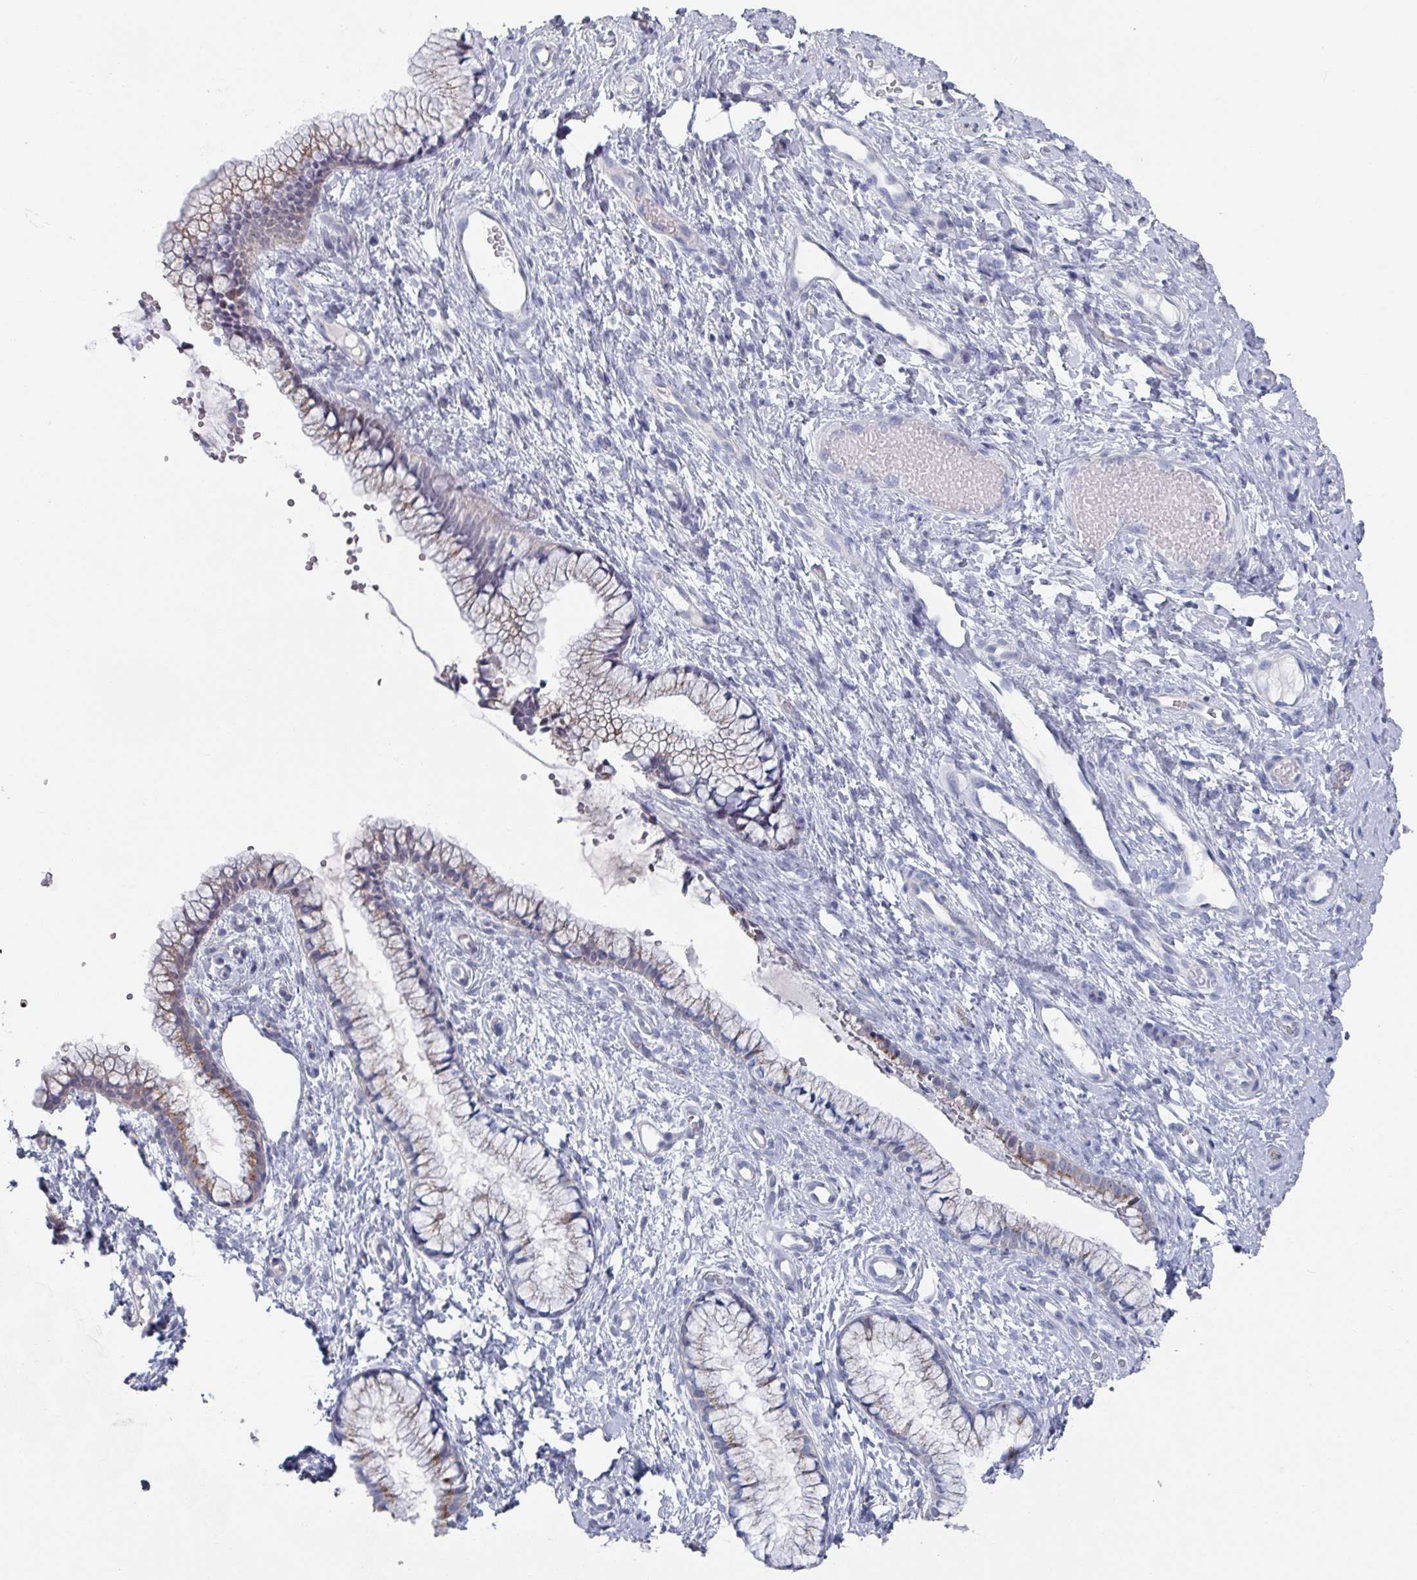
{"staining": {"intensity": "moderate", "quantity": "25%-75%", "location": "cytoplasmic/membranous"}, "tissue": "cervix", "cell_type": "Glandular cells", "image_type": "normal", "snomed": [{"axis": "morphology", "description": "Normal tissue, NOS"}, {"axis": "topography", "description": "Cervix"}], "caption": "Glandular cells demonstrate medium levels of moderate cytoplasmic/membranous staining in about 25%-75% of cells in normal human cervix. (DAB (3,3'-diaminobenzidine) IHC, brown staining for protein, blue staining for nuclei).", "gene": "EFL1", "patient": {"sex": "female", "age": 36}}